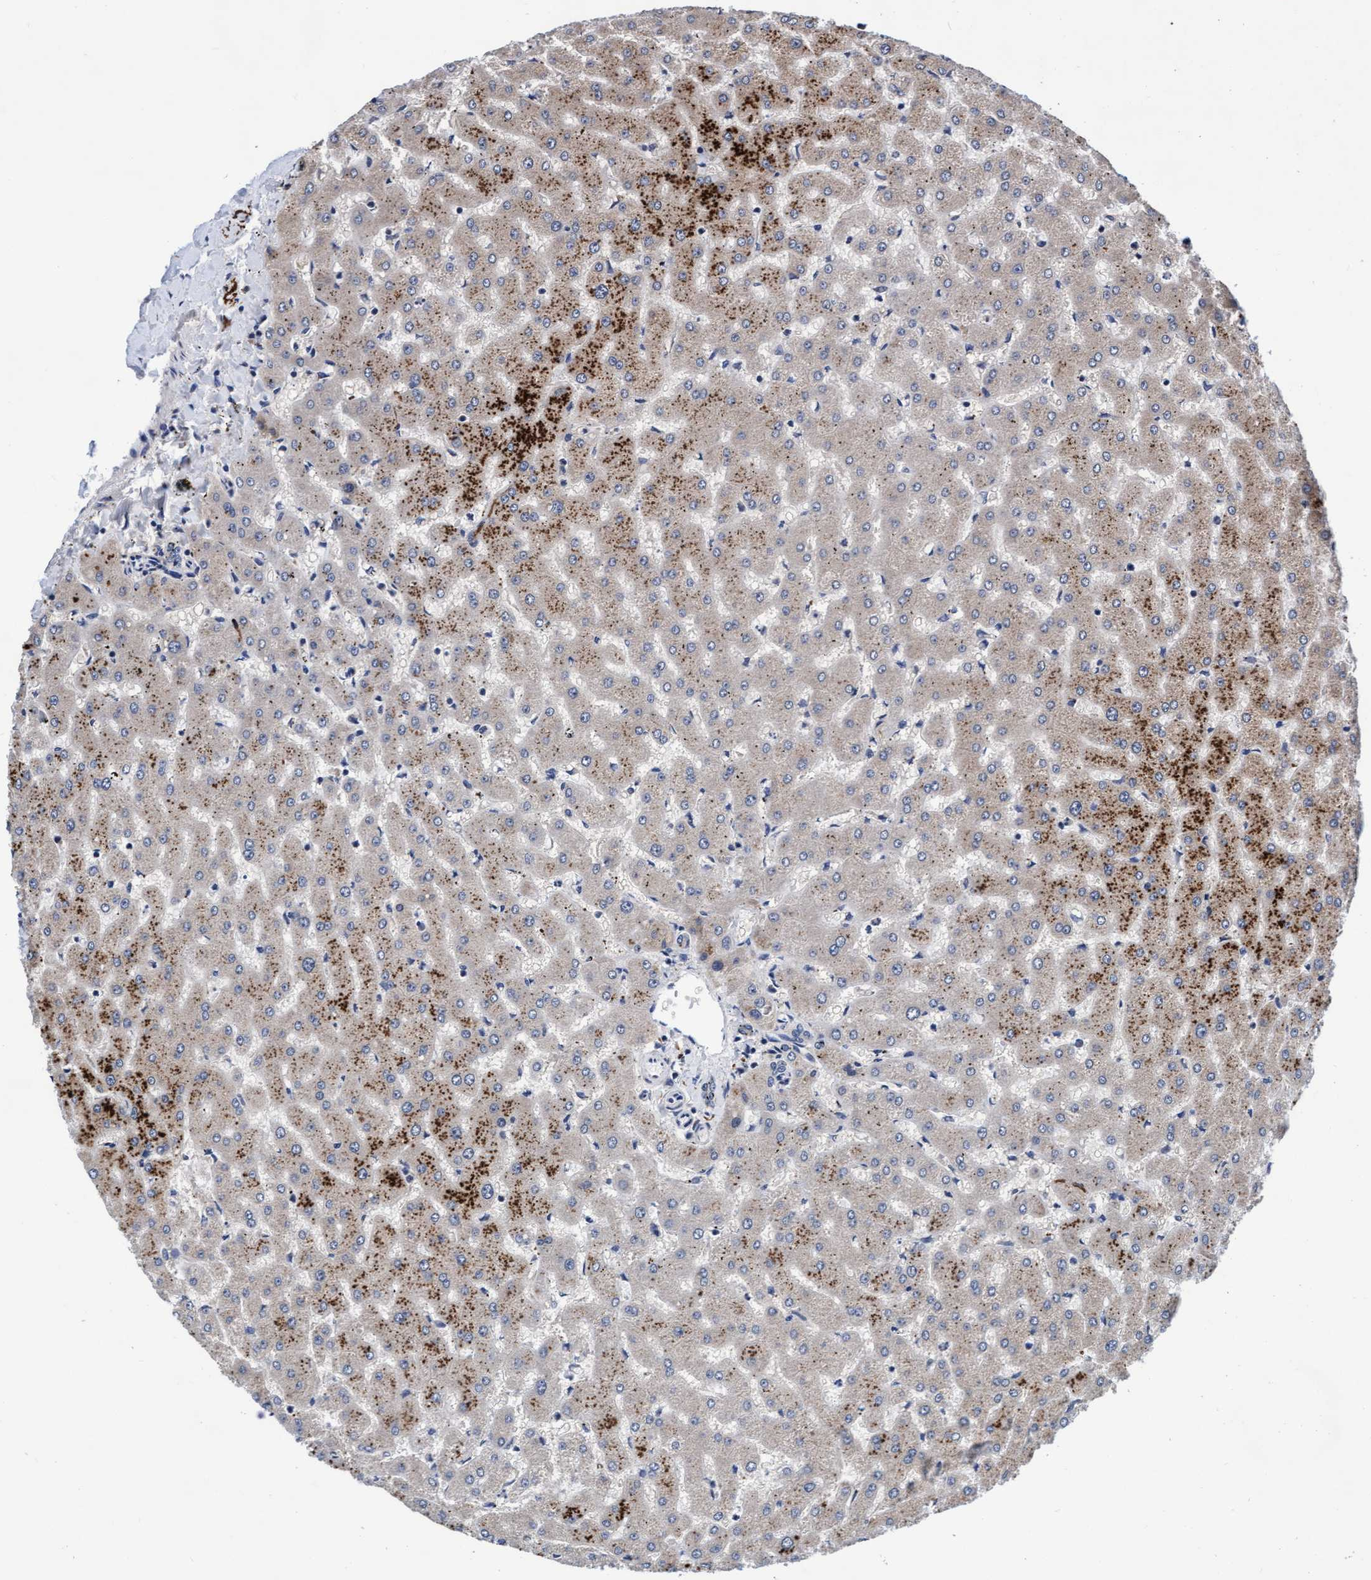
{"staining": {"intensity": "weak", "quantity": "25%-75%", "location": "cytoplasmic/membranous"}, "tissue": "liver", "cell_type": "Cholangiocytes", "image_type": "normal", "snomed": [{"axis": "morphology", "description": "Normal tissue, NOS"}, {"axis": "topography", "description": "Liver"}], "caption": "About 25%-75% of cholangiocytes in unremarkable human liver show weak cytoplasmic/membranous protein positivity as visualized by brown immunohistochemical staining.", "gene": "EFCAB13", "patient": {"sex": "female", "age": 63}}